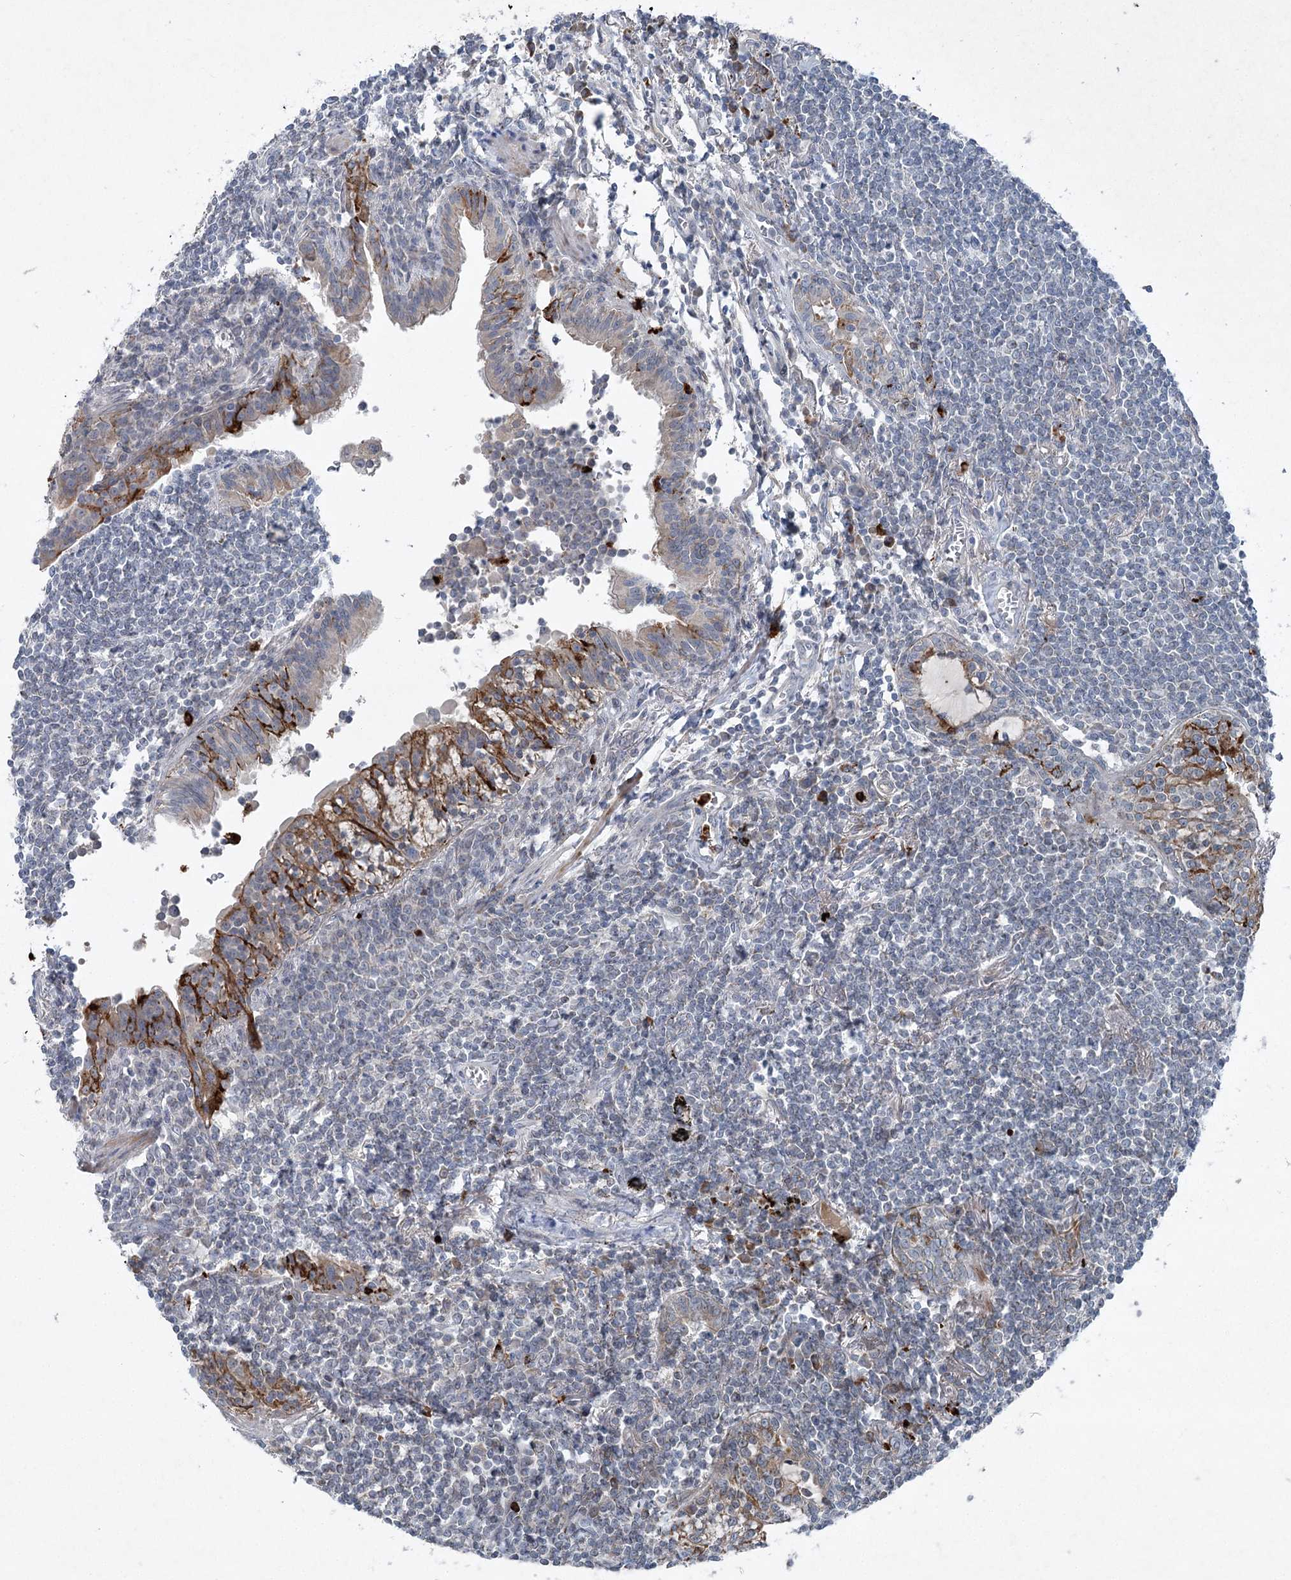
{"staining": {"intensity": "negative", "quantity": "none", "location": "none"}, "tissue": "lymphoma", "cell_type": "Tumor cells", "image_type": "cancer", "snomed": [{"axis": "morphology", "description": "Malignant lymphoma, non-Hodgkin's type, Low grade"}, {"axis": "topography", "description": "Lung"}], "caption": "The immunohistochemistry micrograph has no significant positivity in tumor cells of lymphoma tissue. The staining is performed using DAB (3,3'-diaminobenzidine) brown chromogen with nuclei counter-stained in using hematoxylin.", "gene": "PLA2G12A", "patient": {"sex": "female", "age": 71}}